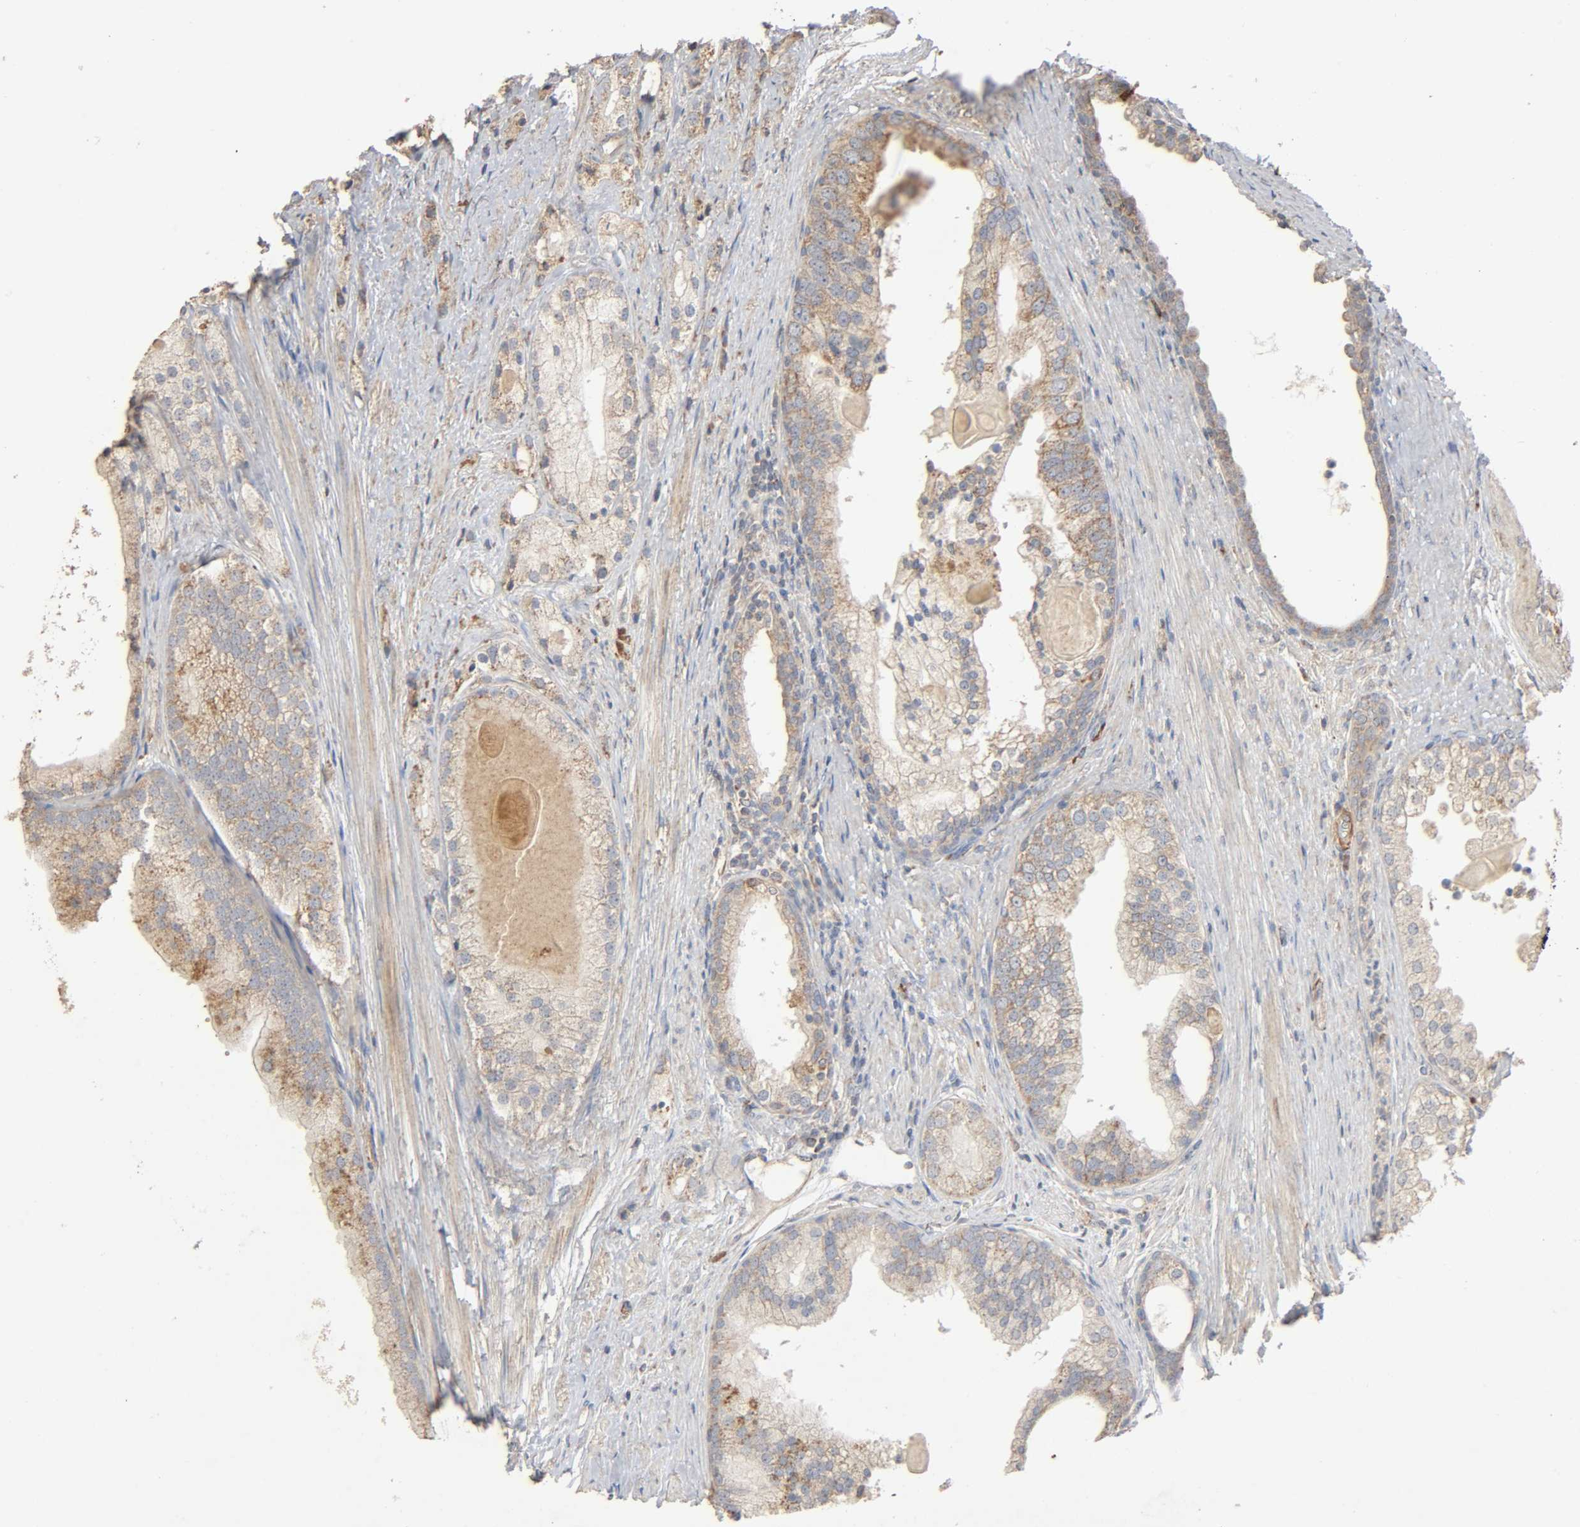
{"staining": {"intensity": "weak", "quantity": ">75%", "location": "cytoplasmic/membranous"}, "tissue": "prostate cancer", "cell_type": "Tumor cells", "image_type": "cancer", "snomed": [{"axis": "morphology", "description": "Adenocarcinoma, Low grade"}, {"axis": "topography", "description": "Prostate"}], "caption": "IHC of human prostate cancer (adenocarcinoma (low-grade)) displays low levels of weak cytoplasmic/membranous positivity in about >75% of tumor cells. Nuclei are stained in blue.", "gene": "NDUFS3", "patient": {"sex": "male", "age": 69}}